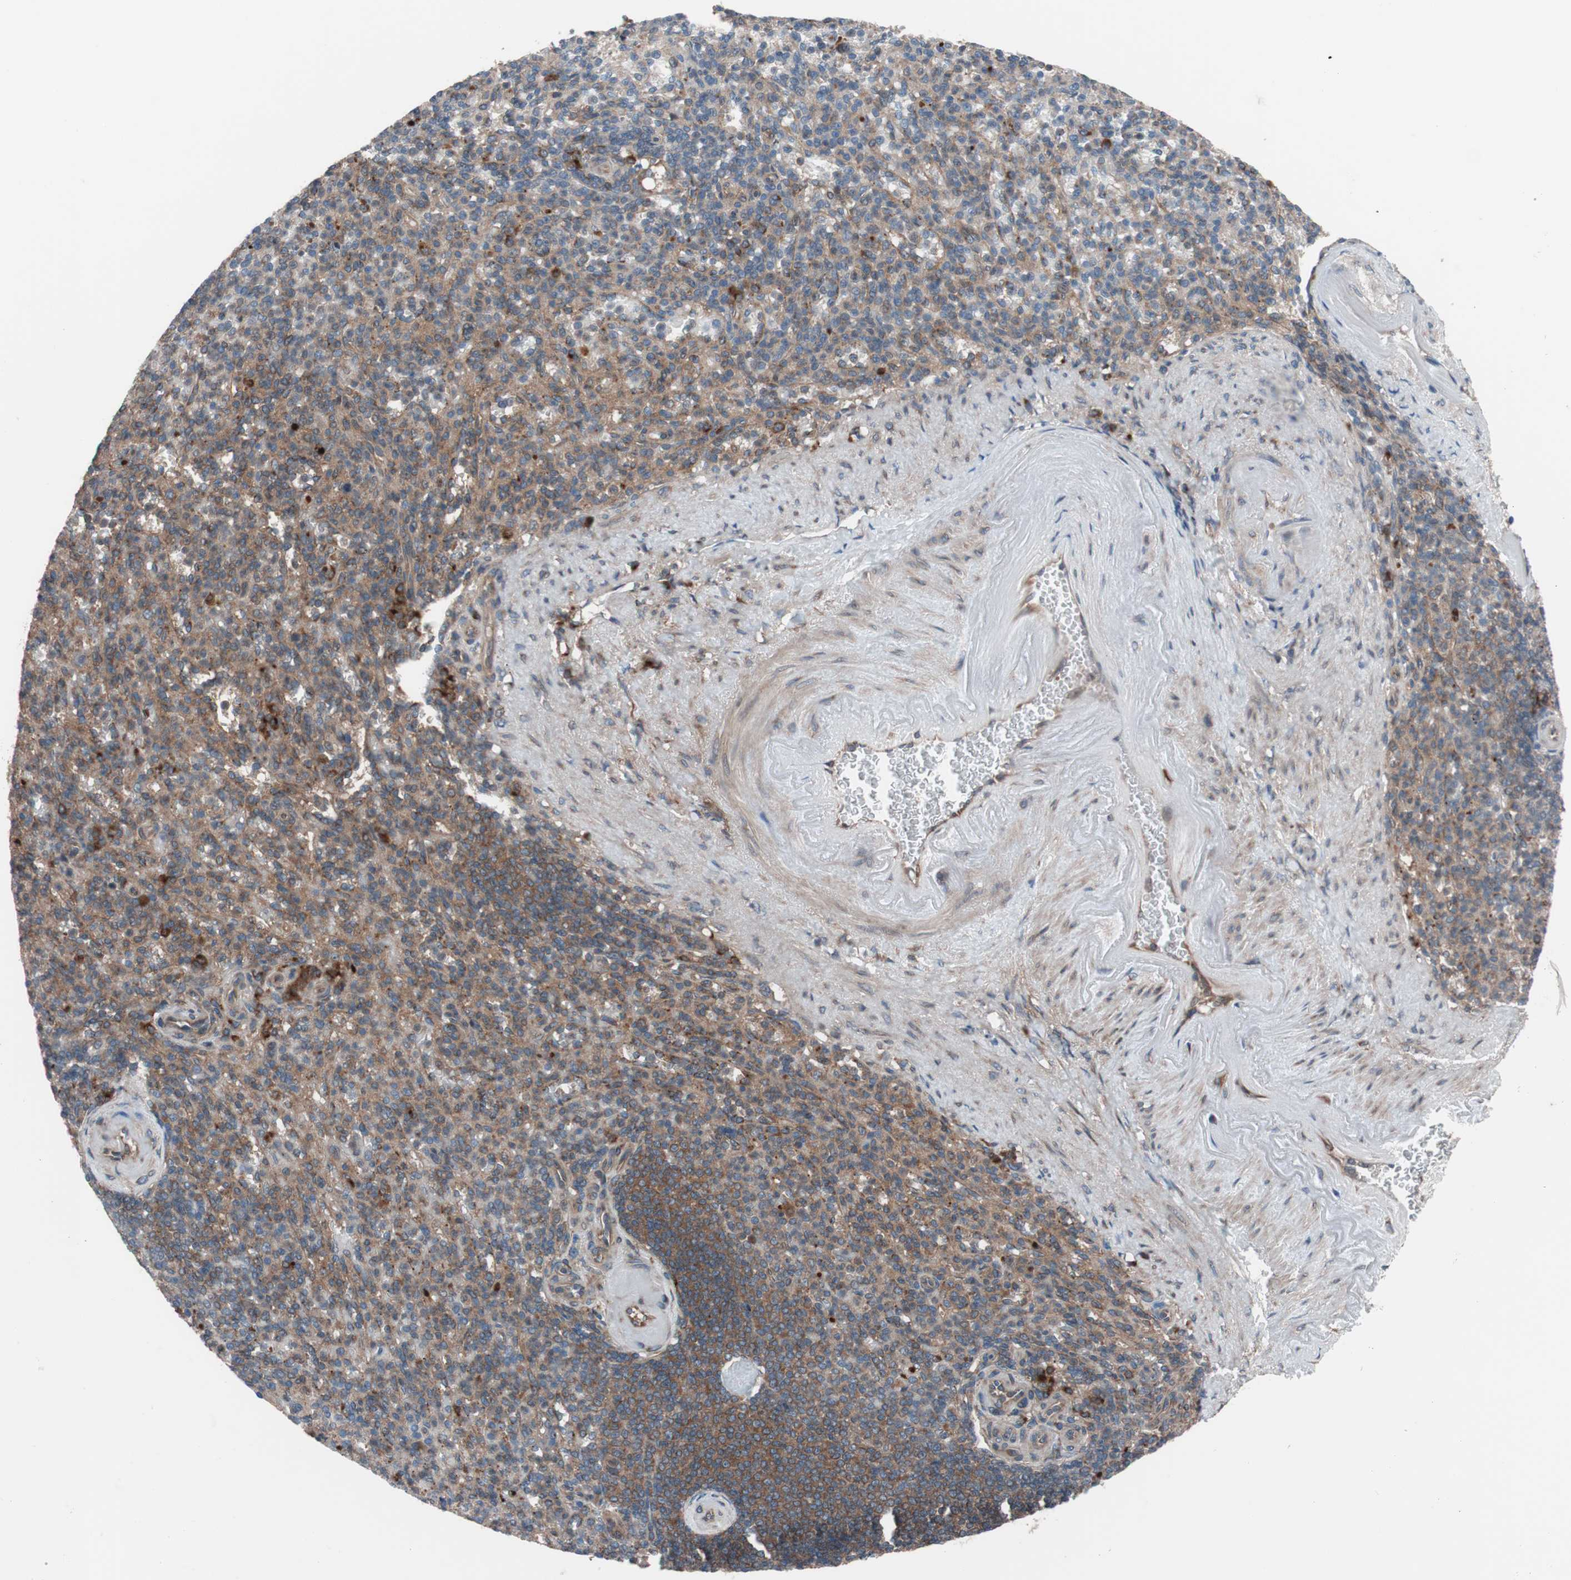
{"staining": {"intensity": "moderate", "quantity": "25%-75%", "location": "cytoplasmic/membranous"}, "tissue": "spleen", "cell_type": "Cells in red pulp", "image_type": "normal", "snomed": [{"axis": "morphology", "description": "Normal tissue, NOS"}, {"axis": "topography", "description": "Spleen"}], "caption": "The photomicrograph reveals immunohistochemical staining of unremarkable spleen. There is moderate cytoplasmic/membranous positivity is appreciated in about 25%-75% of cells in red pulp.", "gene": "SEC31A", "patient": {"sex": "female", "age": 74}}